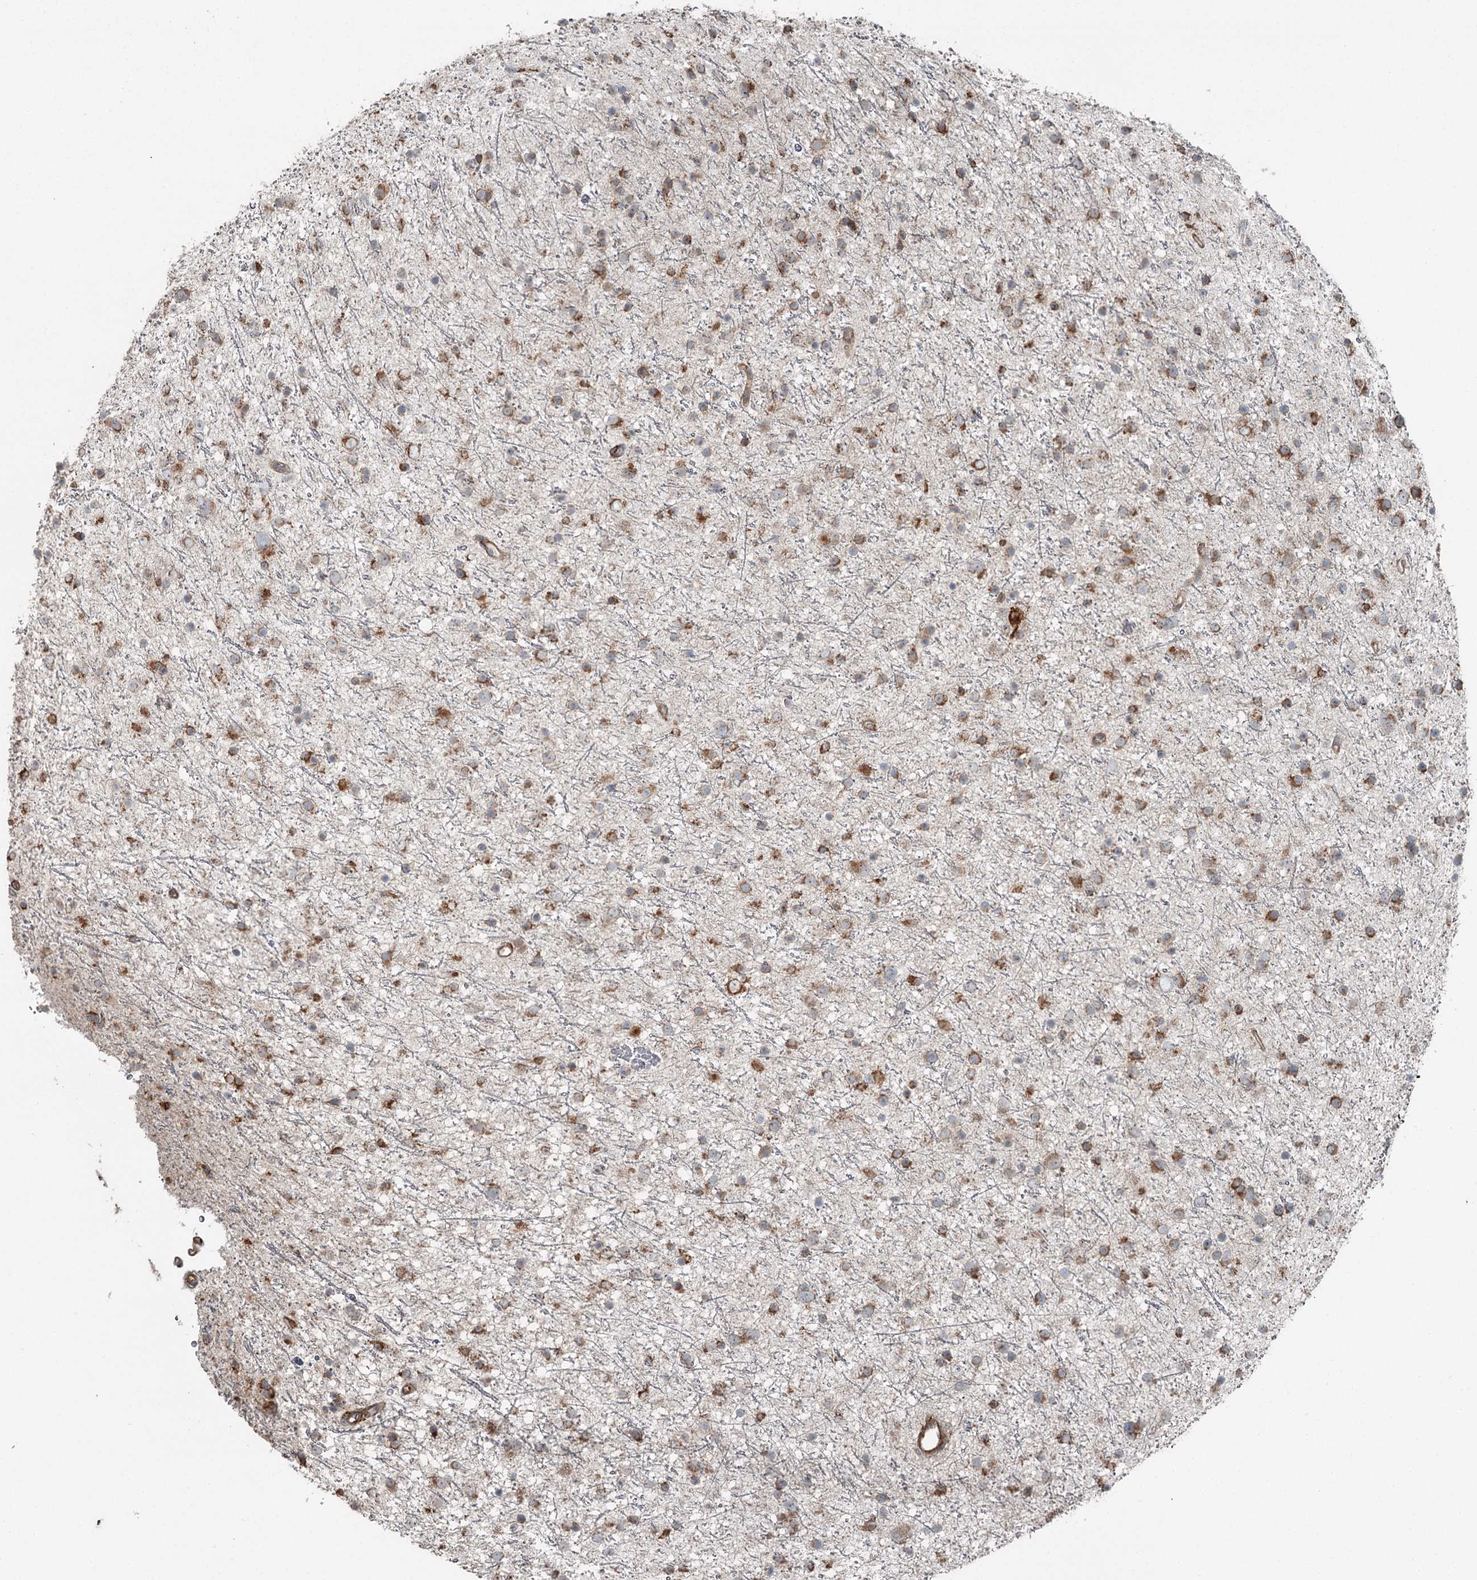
{"staining": {"intensity": "moderate", "quantity": ">75%", "location": "cytoplasmic/membranous"}, "tissue": "glioma", "cell_type": "Tumor cells", "image_type": "cancer", "snomed": [{"axis": "morphology", "description": "Glioma, malignant, Low grade"}, {"axis": "topography", "description": "Cerebral cortex"}], "caption": "Moderate cytoplasmic/membranous protein positivity is appreciated in about >75% of tumor cells in malignant glioma (low-grade).", "gene": "RASSF8", "patient": {"sex": "female", "age": 39}}